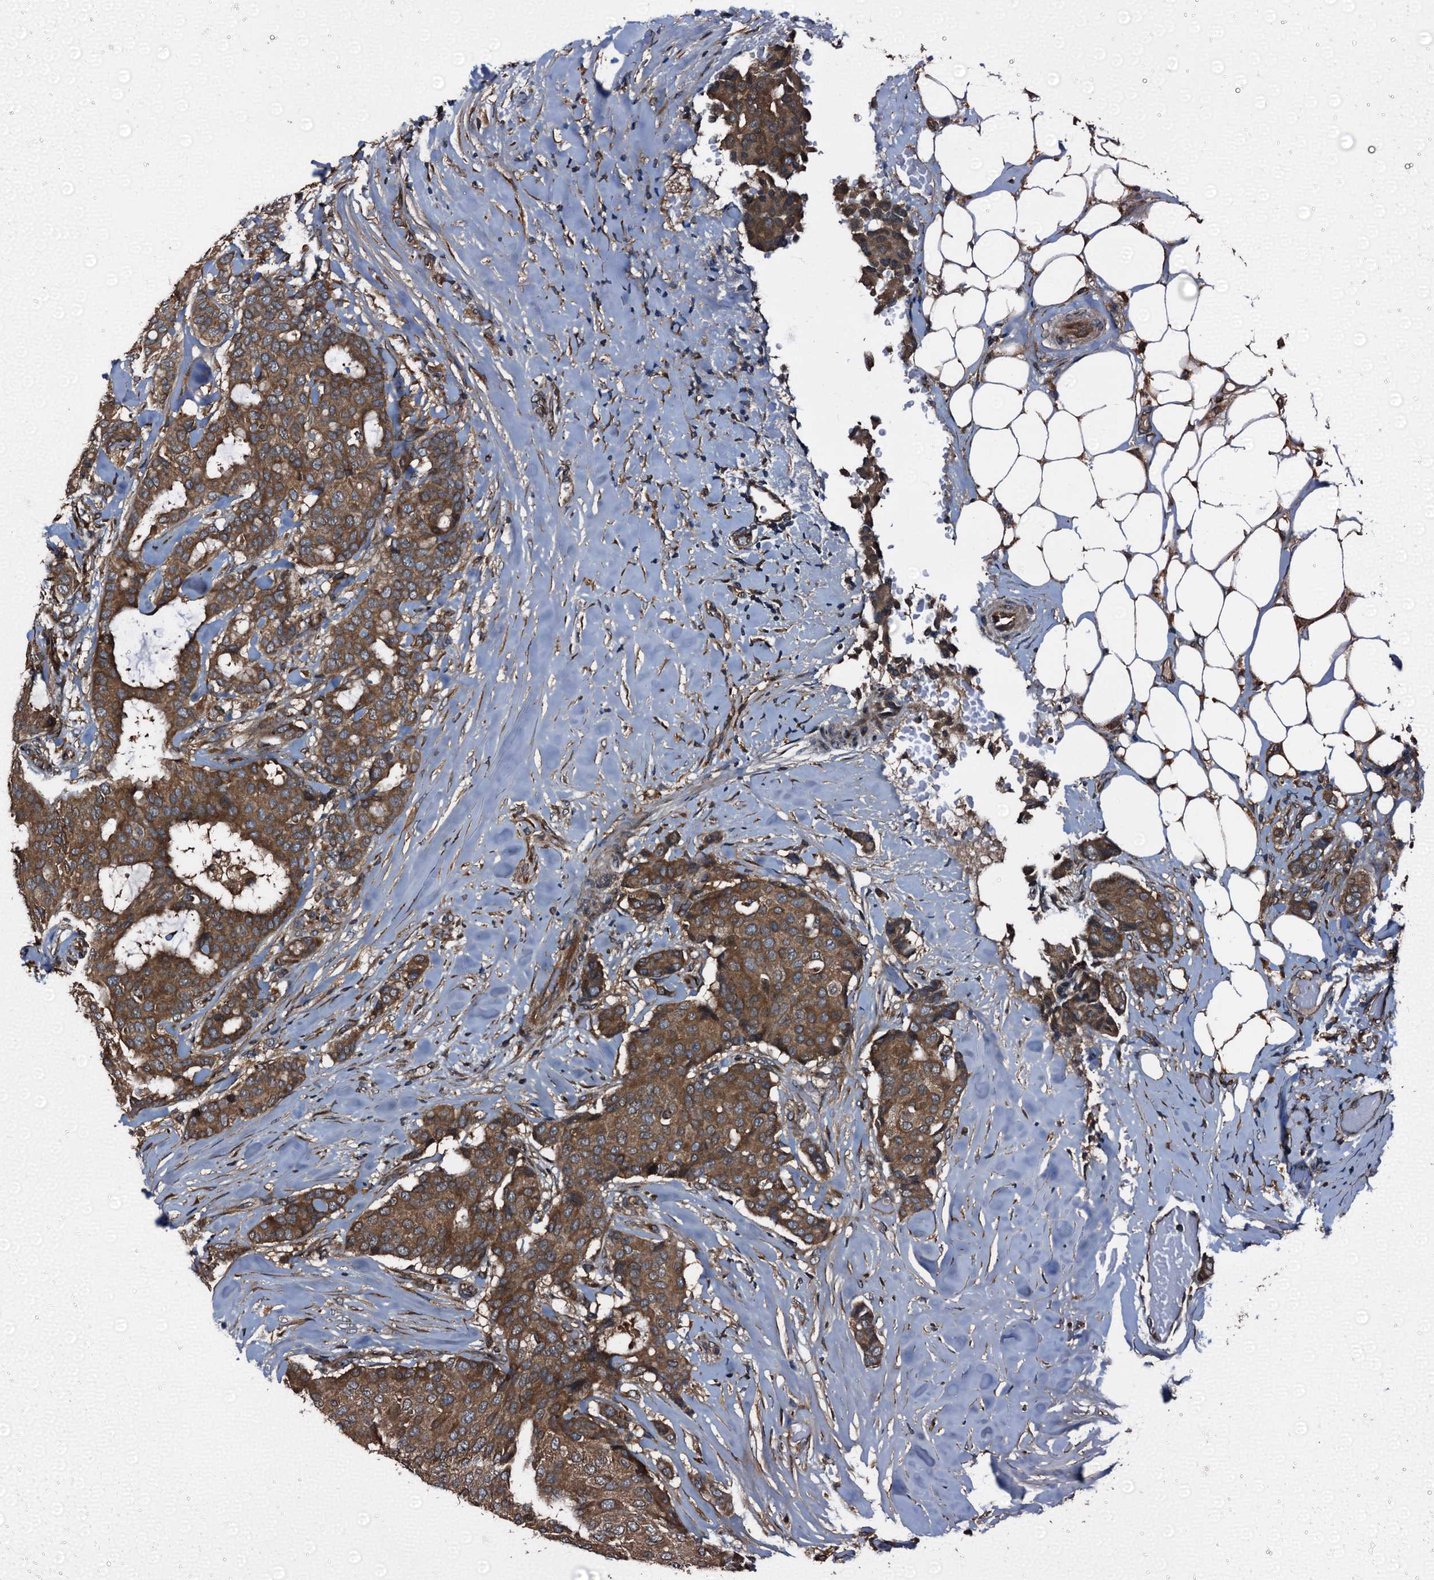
{"staining": {"intensity": "strong", "quantity": ">75%", "location": "cytoplasmic/membranous"}, "tissue": "breast cancer", "cell_type": "Tumor cells", "image_type": "cancer", "snomed": [{"axis": "morphology", "description": "Duct carcinoma"}, {"axis": "topography", "description": "Breast"}], "caption": "Tumor cells show strong cytoplasmic/membranous expression in about >75% of cells in intraductal carcinoma (breast).", "gene": "PEX5", "patient": {"sex": "female", "age": 75}}